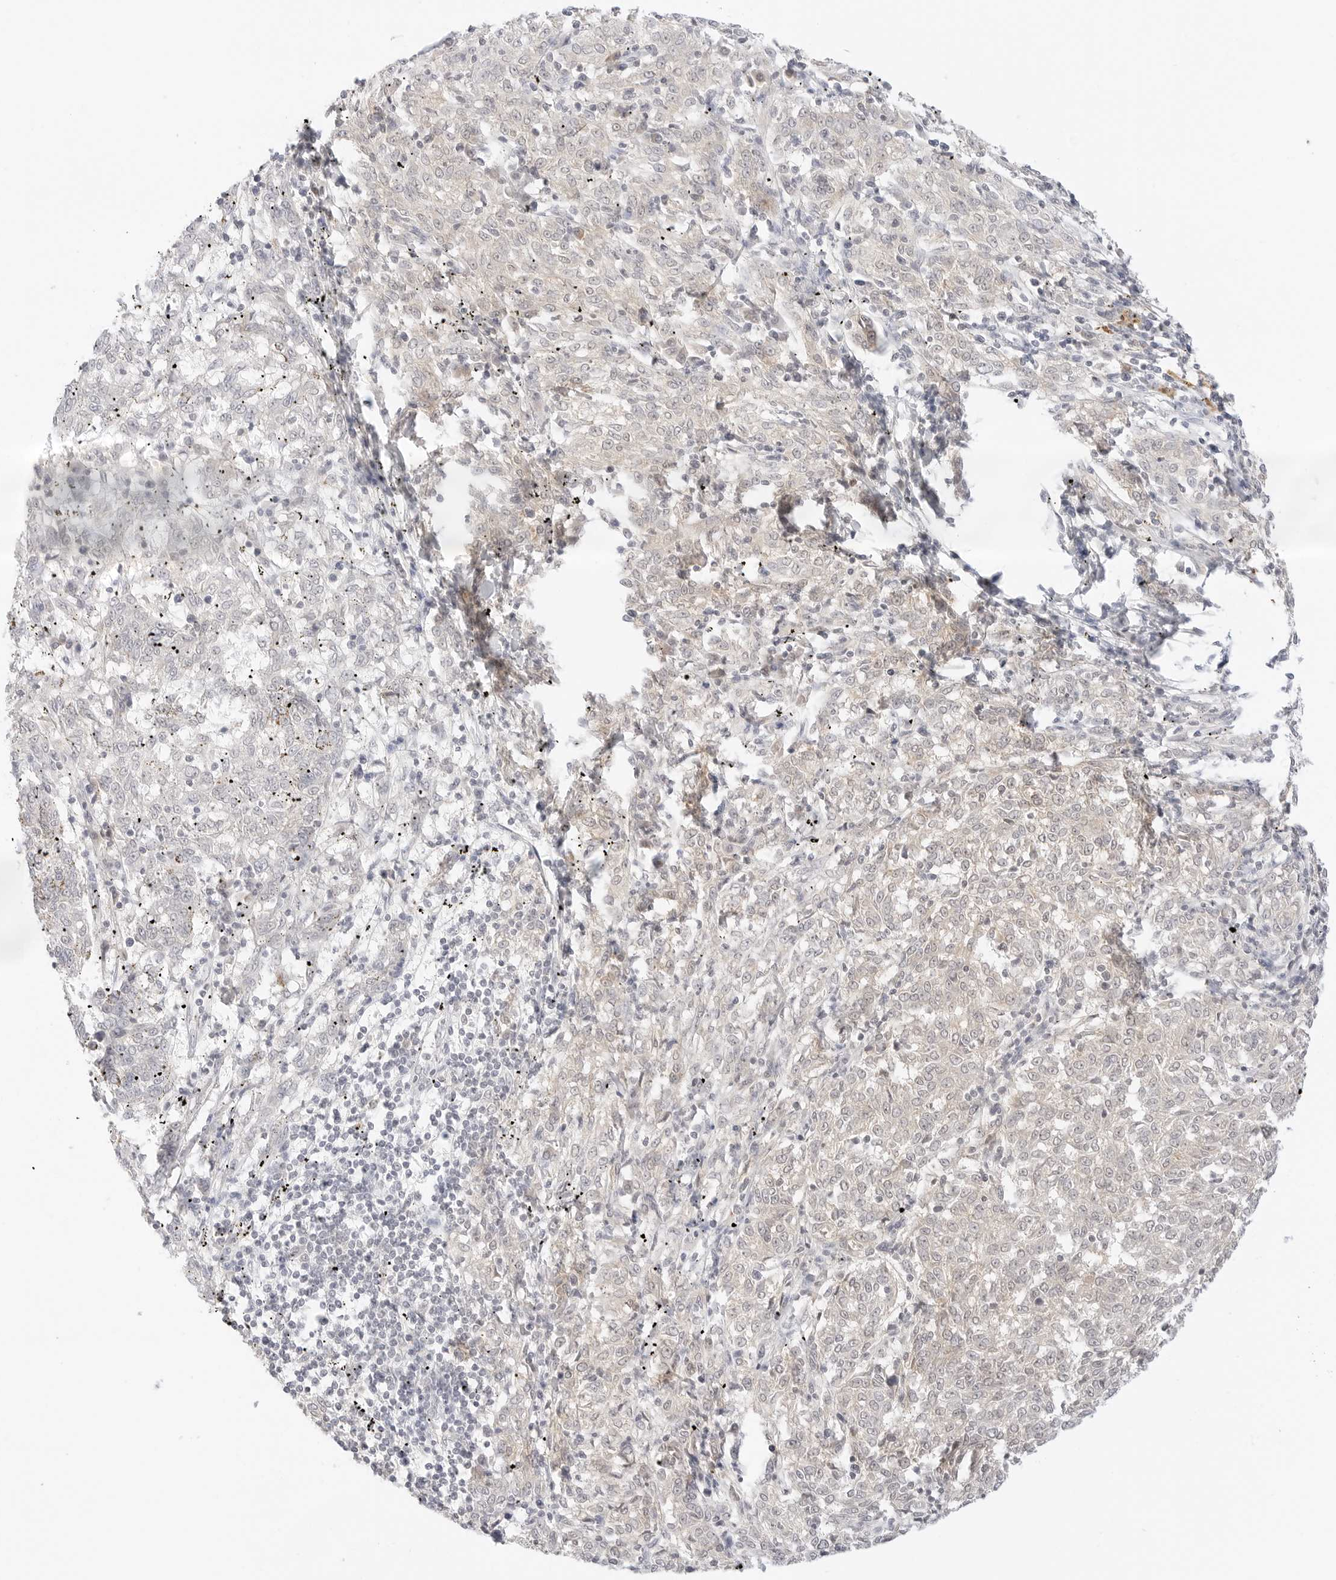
{"staining": {"intensity": "negative", "quantity": "none", "location": "none"}, "tissue": "melanoma", "cell_type": "Tumor cells", "image_type": "cancer", "snomed": [{"axis": "morphology", "description": "Malignant melanoma, NOS"}, {"axis": "topography", "description": "Skin"}], "caption": "Malignant melanoma was stained to show a protein in brown. There is no significant positivity in tumor cells.", "gene": "GNAS", "patient": {"sex": "female", "age": 72}}